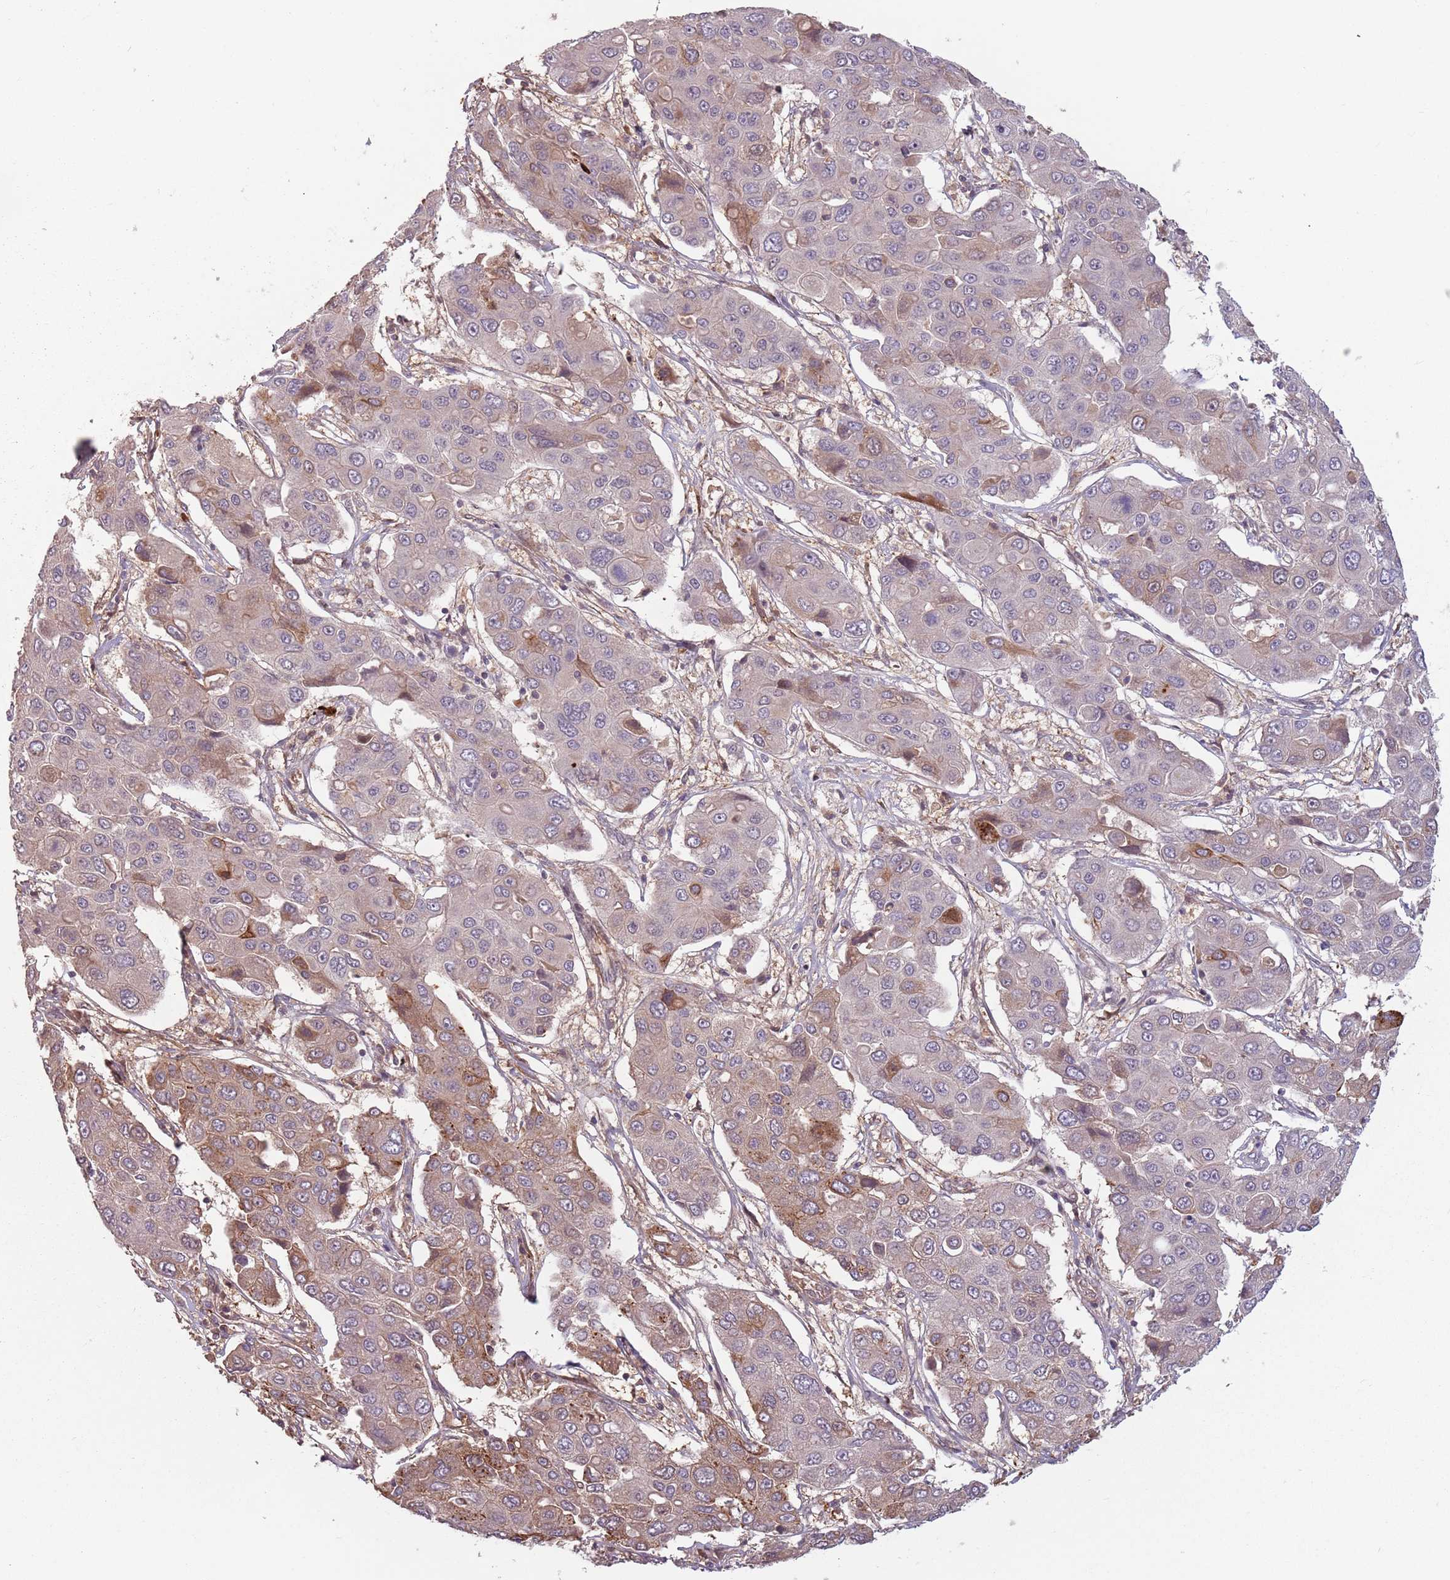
{"staining": {"intensity": "moderate", "quantity": "<25%", "location": "cytoplasmic/membranous"}, "tissue": "liver cancer", "cell_type": "Tumor cells", "image_type": "cancer", "snomed": [{"axis": "morphology", "description": "Cholangiocarcinoma"}, {"axis": "topography", "description": "Liver"}], "caption": "Moderate cytoplasmic/membranous protein staining is seen in approximately <25% of tumor cells in liver cancer.", "gene": "GPR180", "patient": {"sex": "male", "age": 67}}